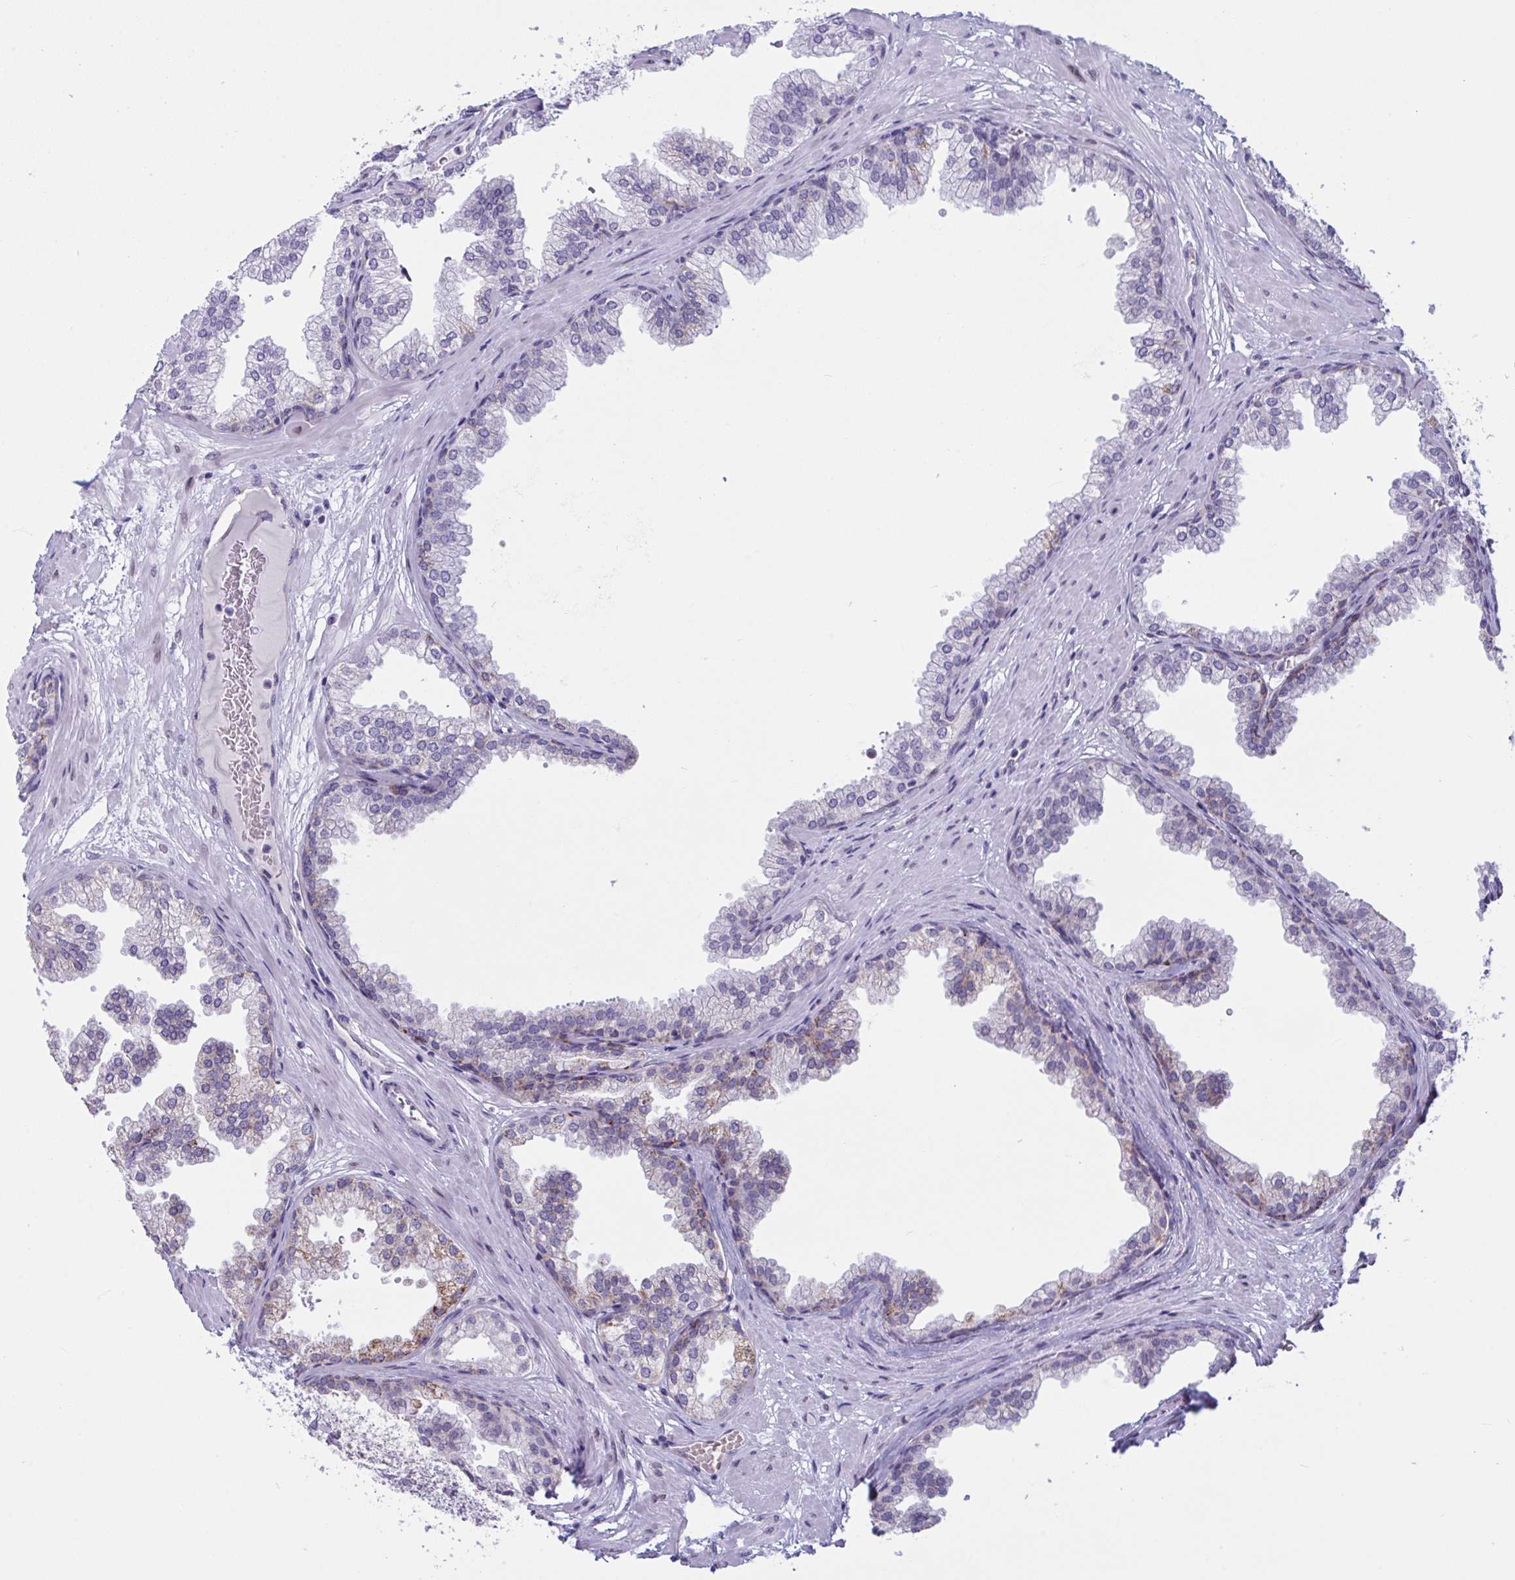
{"staining": {"intensity": "negative", "quantity": "none", "location": "none"}, "tissue": "prostate", "cell_type": "Glandular cells", "image_type": "normal", "snomed": [{"axis": "morphology", "description": "Normal tissue, NOS"}, {"axis": "topography", "description": "Prostate"}], "caption": "DAB immunohistochemical staining of normal human prostate displays no significant positivity in glandular cells. (DAB immunohistochemistry (IHC) visualized using brightfield microscopy, high magnification).", "gene": "TANK", "patient": {"sex": "male", "age": 37}}